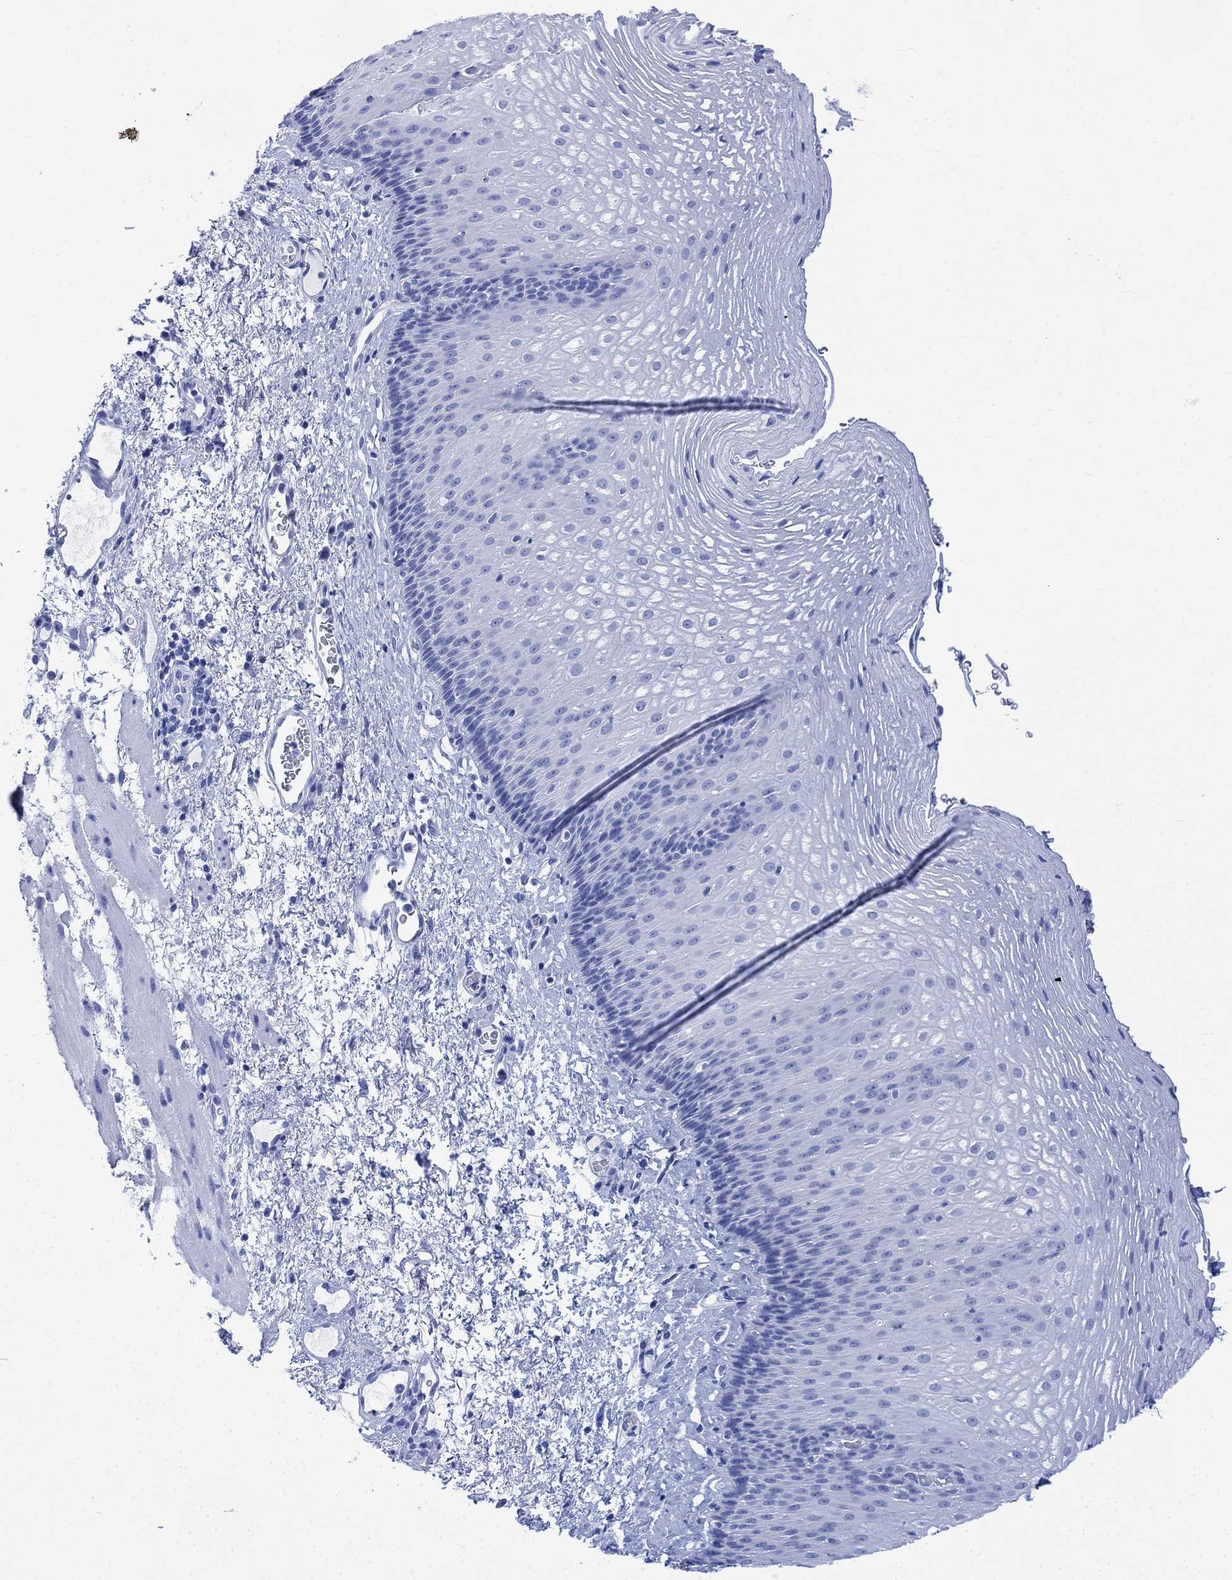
{"staining": {"intensity": "negative", "quantity": "none", "location": "none"}, "tissue": "esophagus", "cell_type": "Squamous epithelial cells", "image_type": "normal", "snomed": [{"axis": "morphology", "description": "Normal tissue, NOS"}, {"axis": "topography", "description": "Esophagus"}], "caption": "High magnification brightfield microscopy of normal esophagus stained with DAB (3,3'-diaminobenzidine) (brown) and counterstained with hematoxylin (blue): squamous epithelial cells show no significant positivity. (Brightfield microscopy of DAB immunohistochemistry at high magnification).", "gene": "CELF4", "patient": {"sex": "male", "age": 76}}